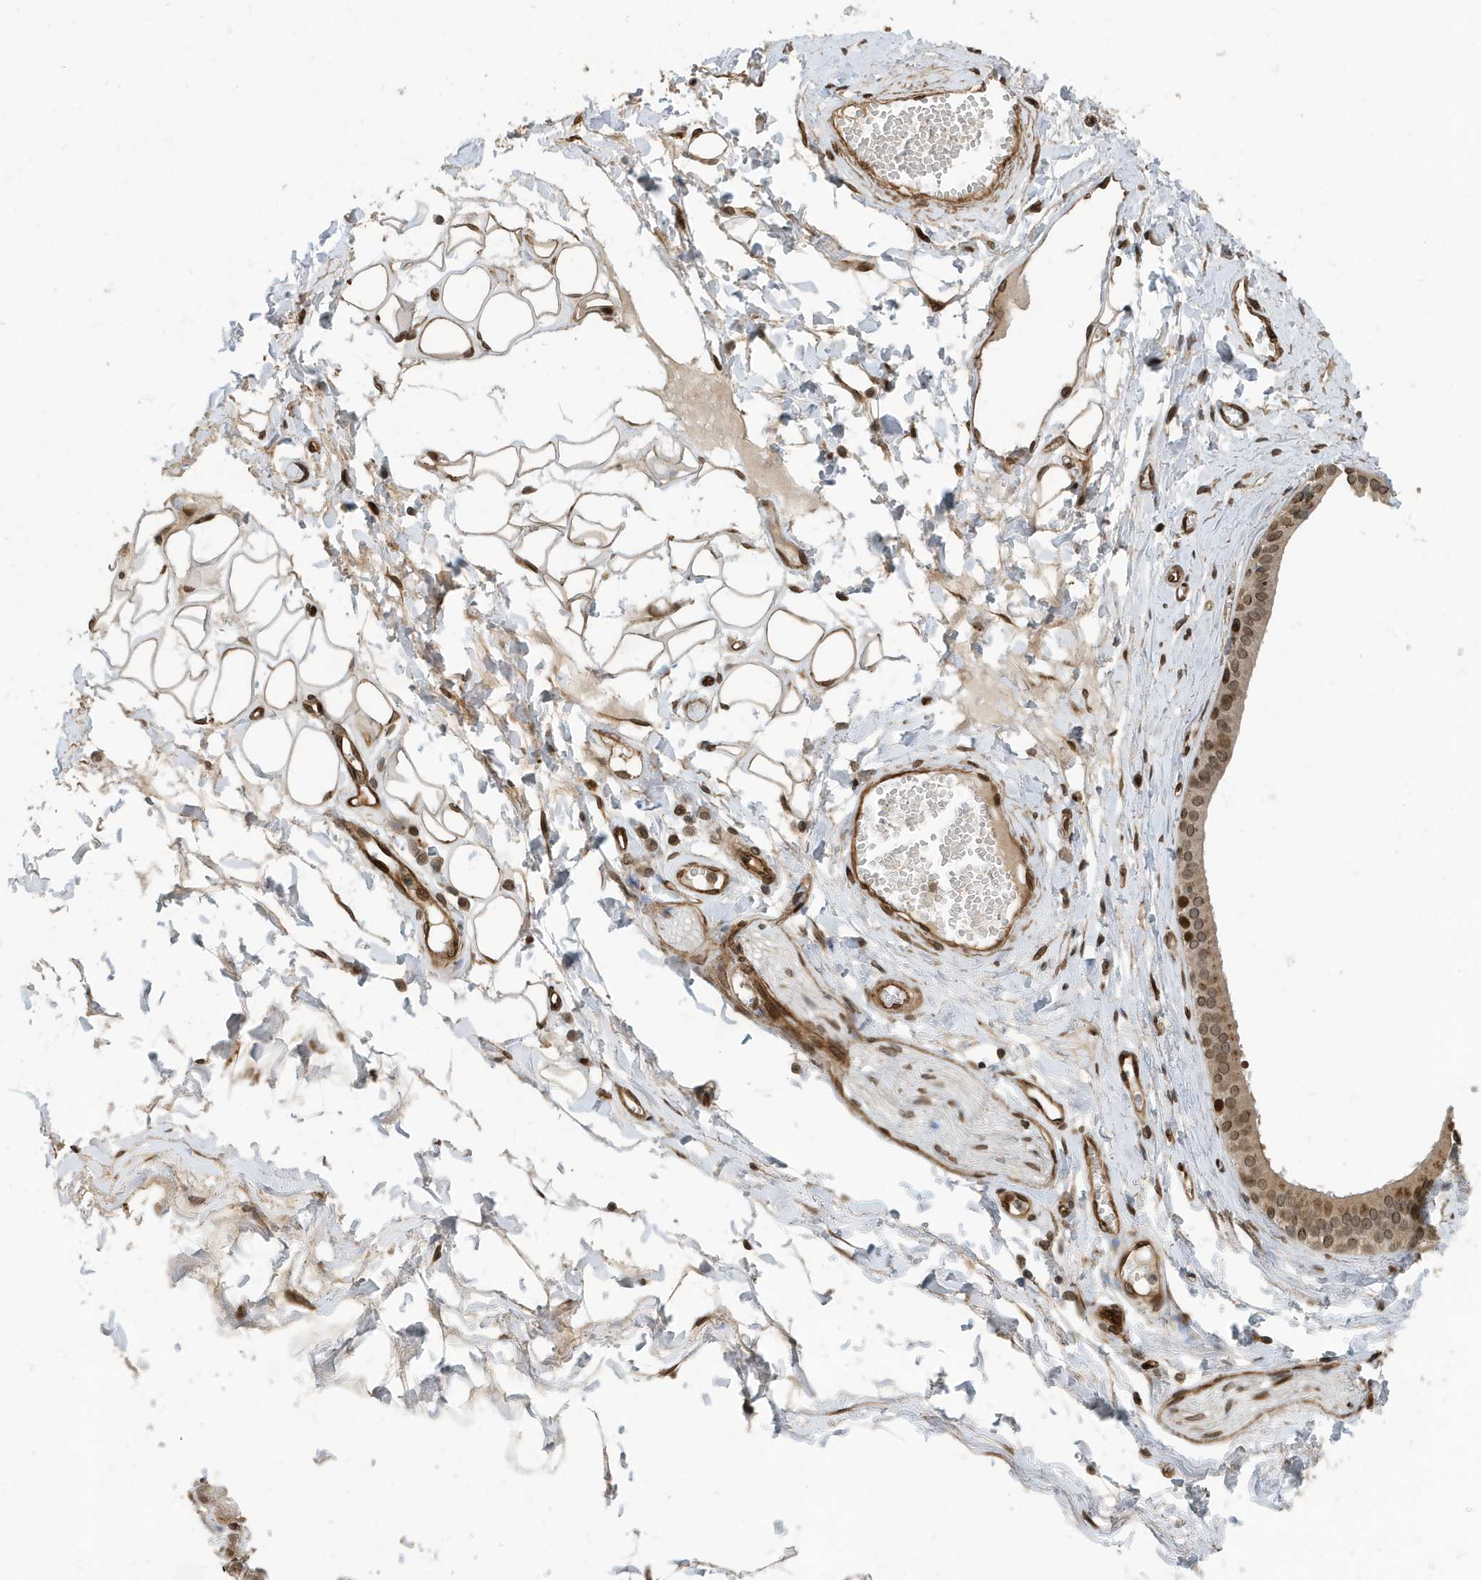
{"staining": {"intensity": "moderate", "quantity": ">75%", "location": "cytoplasmic/membranous,nuclear"}, "tissue": "adipose tissue", "cell_type": "Adipocytes", "image_type": "normal", "snomed": [{"axis": "morphology", "description": "Normal tissue, NOS"}, {"axis": "morphology", "description": "Inflammation, NOS"}, {"axis": "topography", "description": "Salivary gland"}, {"axis": "topography", "description": "Peripheral nerve tissue"}], "caption": "Immunohistochemical staining of normal human adipose tissue demonstrates moderate cytoplasmic/membranous,nuclear protein positivity in about >75% of adipocytes.", "gene": "DUSP18", "patient": {"sex": "female", "age": 75}}